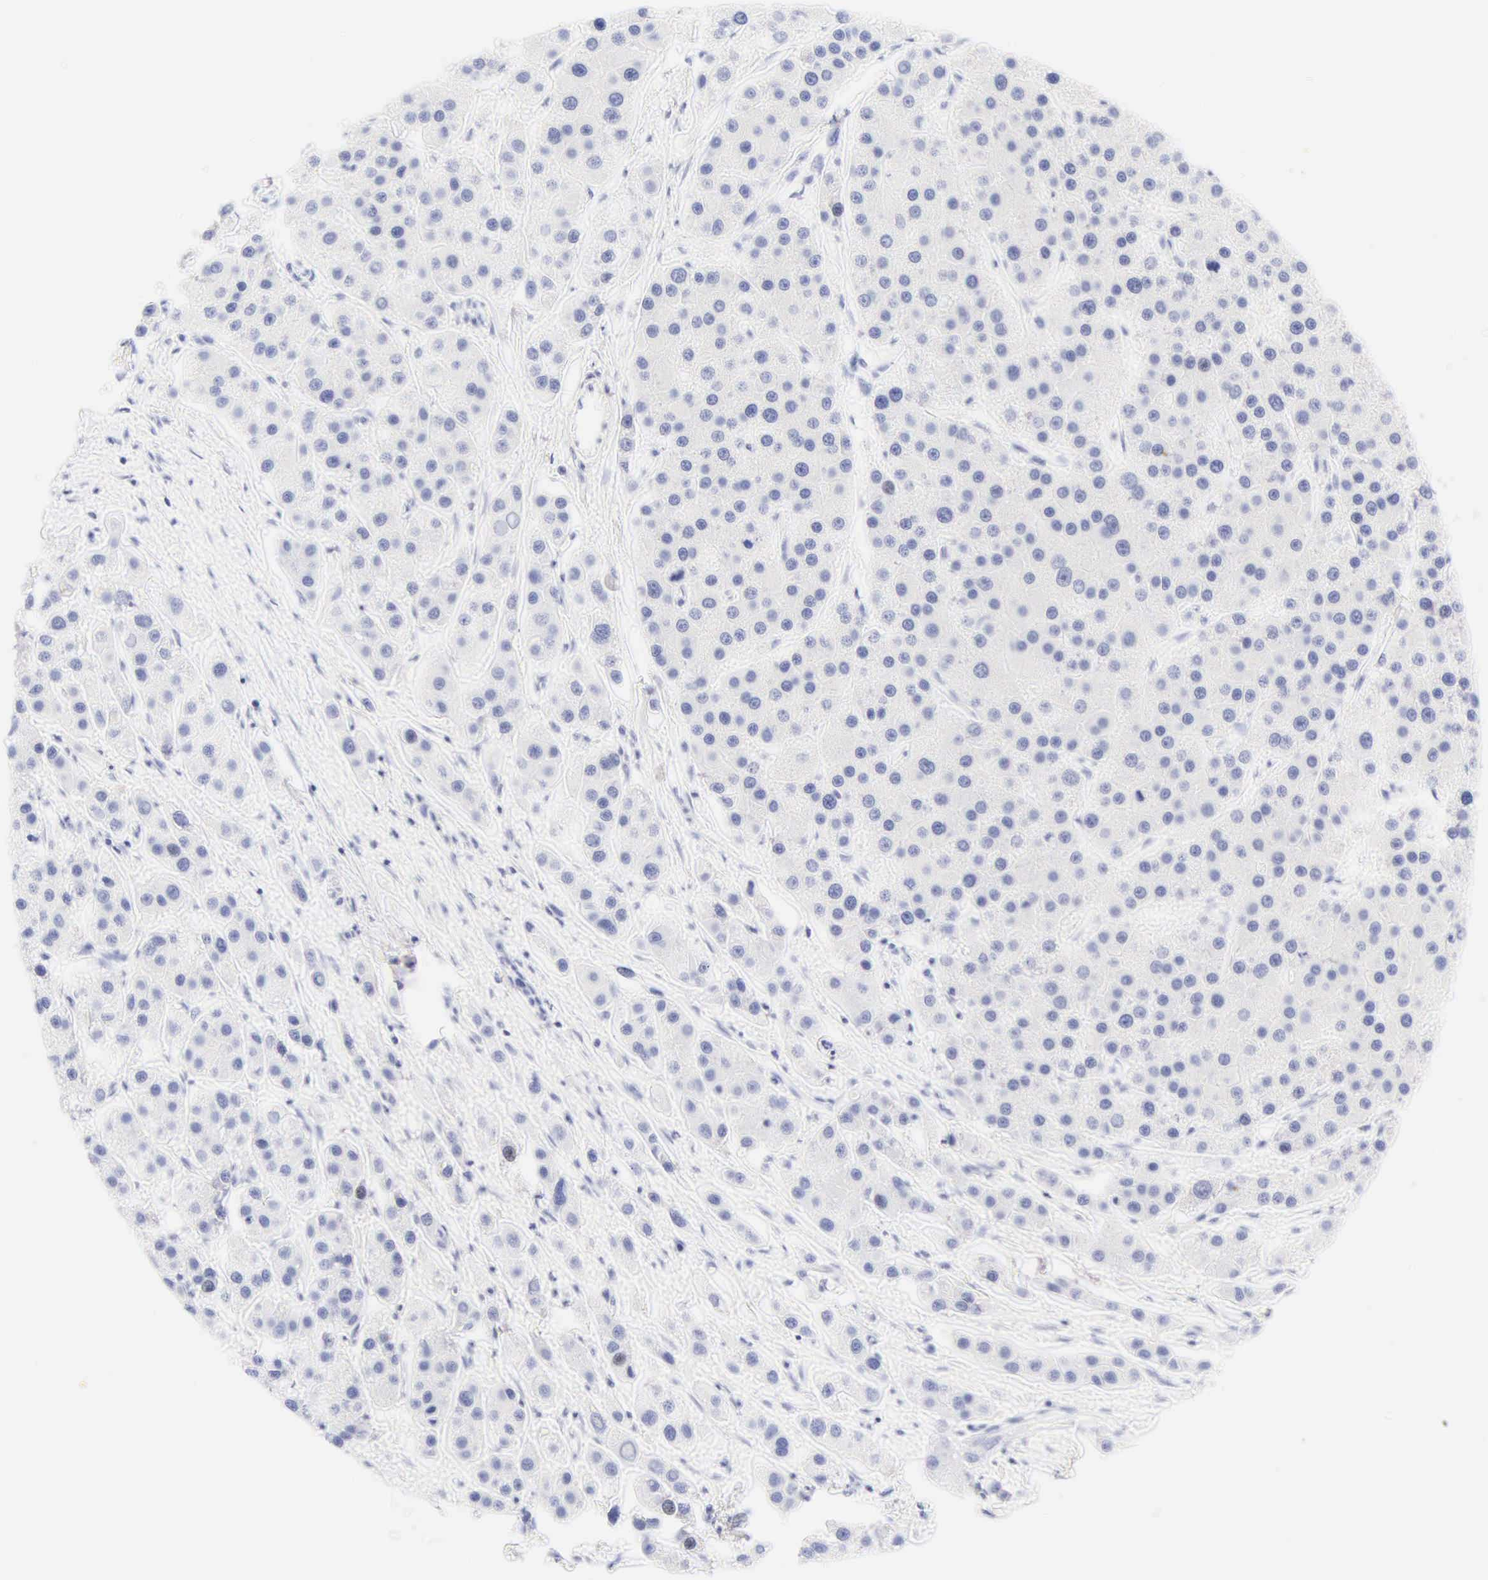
{"staining": {"intensity": "negative", "quantity": "none", "location": "none"}, "tissue": "liver cancer", "cell_type": "Tumor cells", "image_type": "cancer", "snomed": [{"axis": "morphology", "description": "Carcinoma, Hepatocellular, NOS"}, {"axis": "topography", "description": "Liver"}], "caption": "This is an immunohistochemistry (IHC) photomicrograph of human liver hepatocellular carcinoma. There is no positivity in tumor cells.", "gene": "DES", "patient": {"sex": "female", "age": 85}}